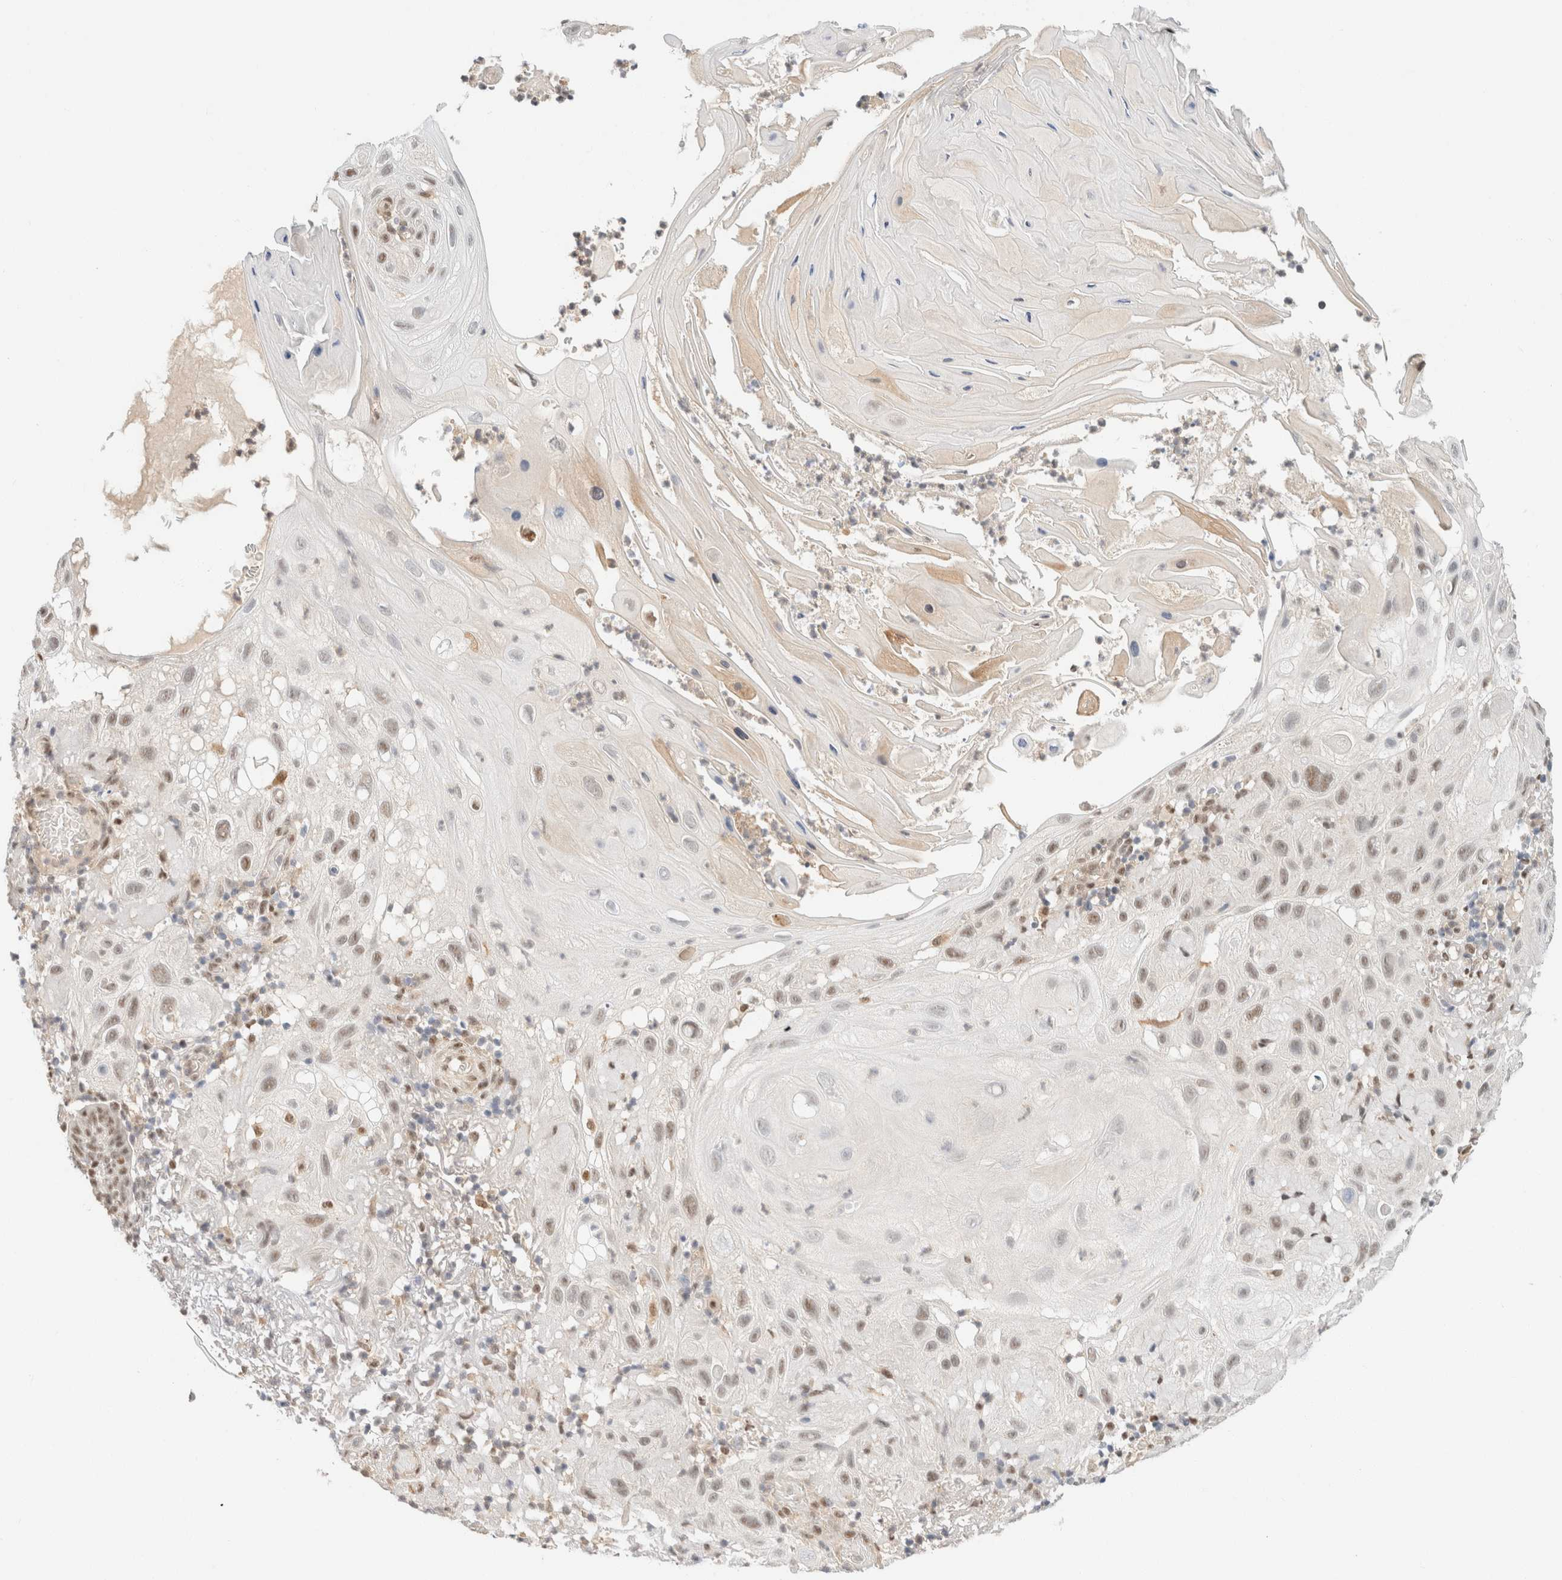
{"staining": {"intensity": "weak", "quantity": "25%-75%", "location": "nuclear"}, "tissue": "skin cancer", "cell_type": "Tumor cells", "image_type": "cancer", "snomed": [{"axis": "morphology", "description": "Squamous cell carcinoma, NOS"}, {"axis": "topography", "description": "Skin"}], "caption": "Immunohistochemistry histopathology image of human skin squamous cell carcinoma stained for a protein (brown), which displays low levels of weak nuclear positivity in approximately 25%-75% of tumor cells.", "gene": "ZNF768", "patient": {"sex": "female", "age": 96}}